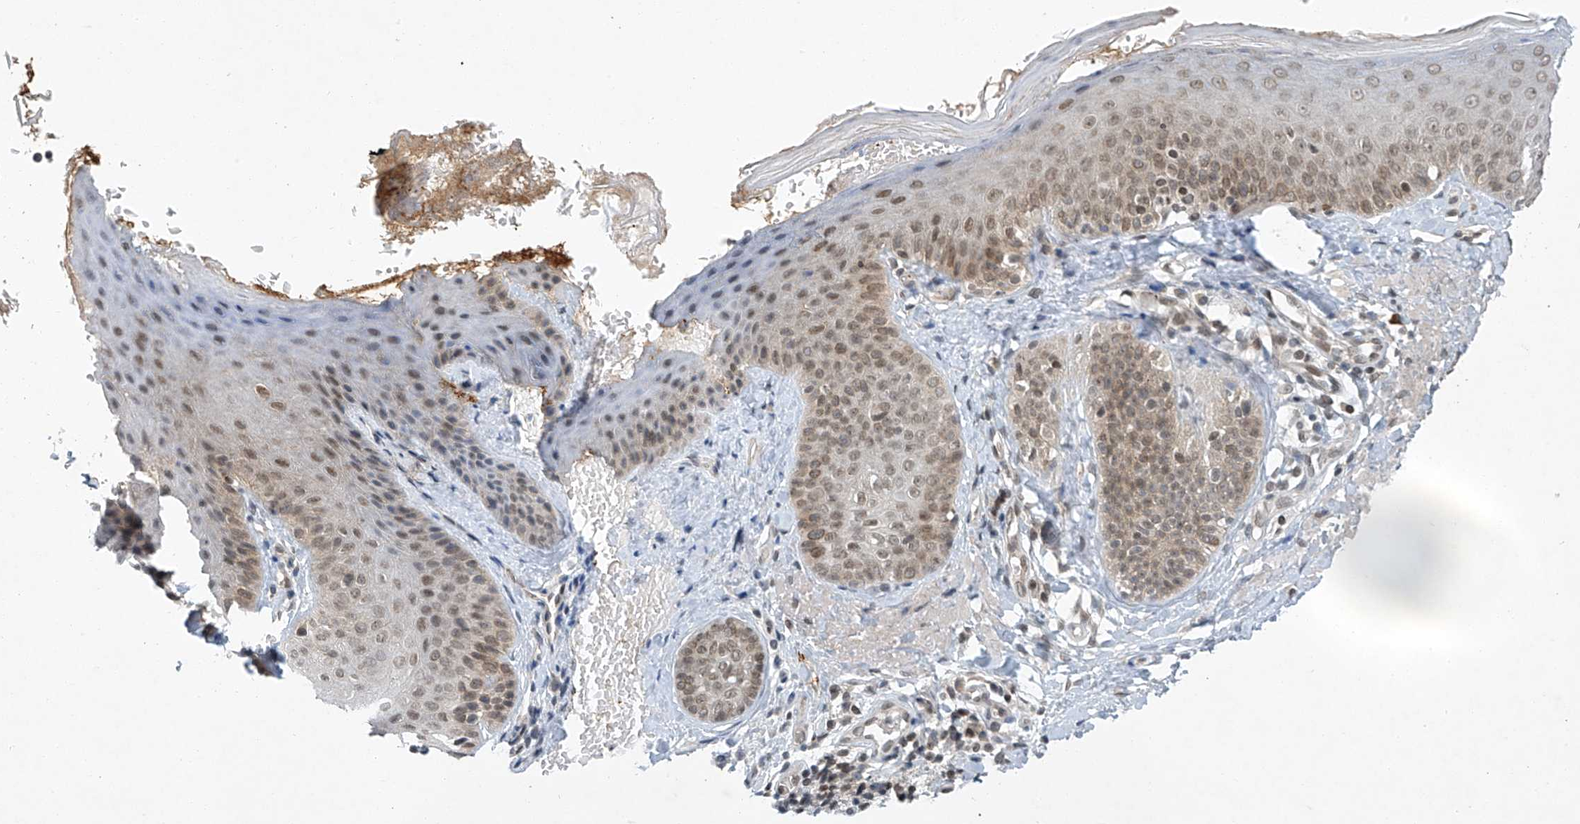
{"staining": {"intensity": "weak", "quantity": ">75%", "location": "cytoplasmic/membranous,nuclear"}, "tissue": "skin", "cell_type": "Fibroblasts", "image_type": "normal", "snomed": [{"axis": "morphology", "description": "Normal tissue, NOS"}, {"axis": "topography", "description": "Skin"}], "caption": "Protein expression by immunohistochemistry displays weak cytoplasmic/membranous,nuclear staining in about >75% of fibroblasts in unremarkable skin.", "gene": "TAF8", "patient": {"sex": "male", "age": 57}}